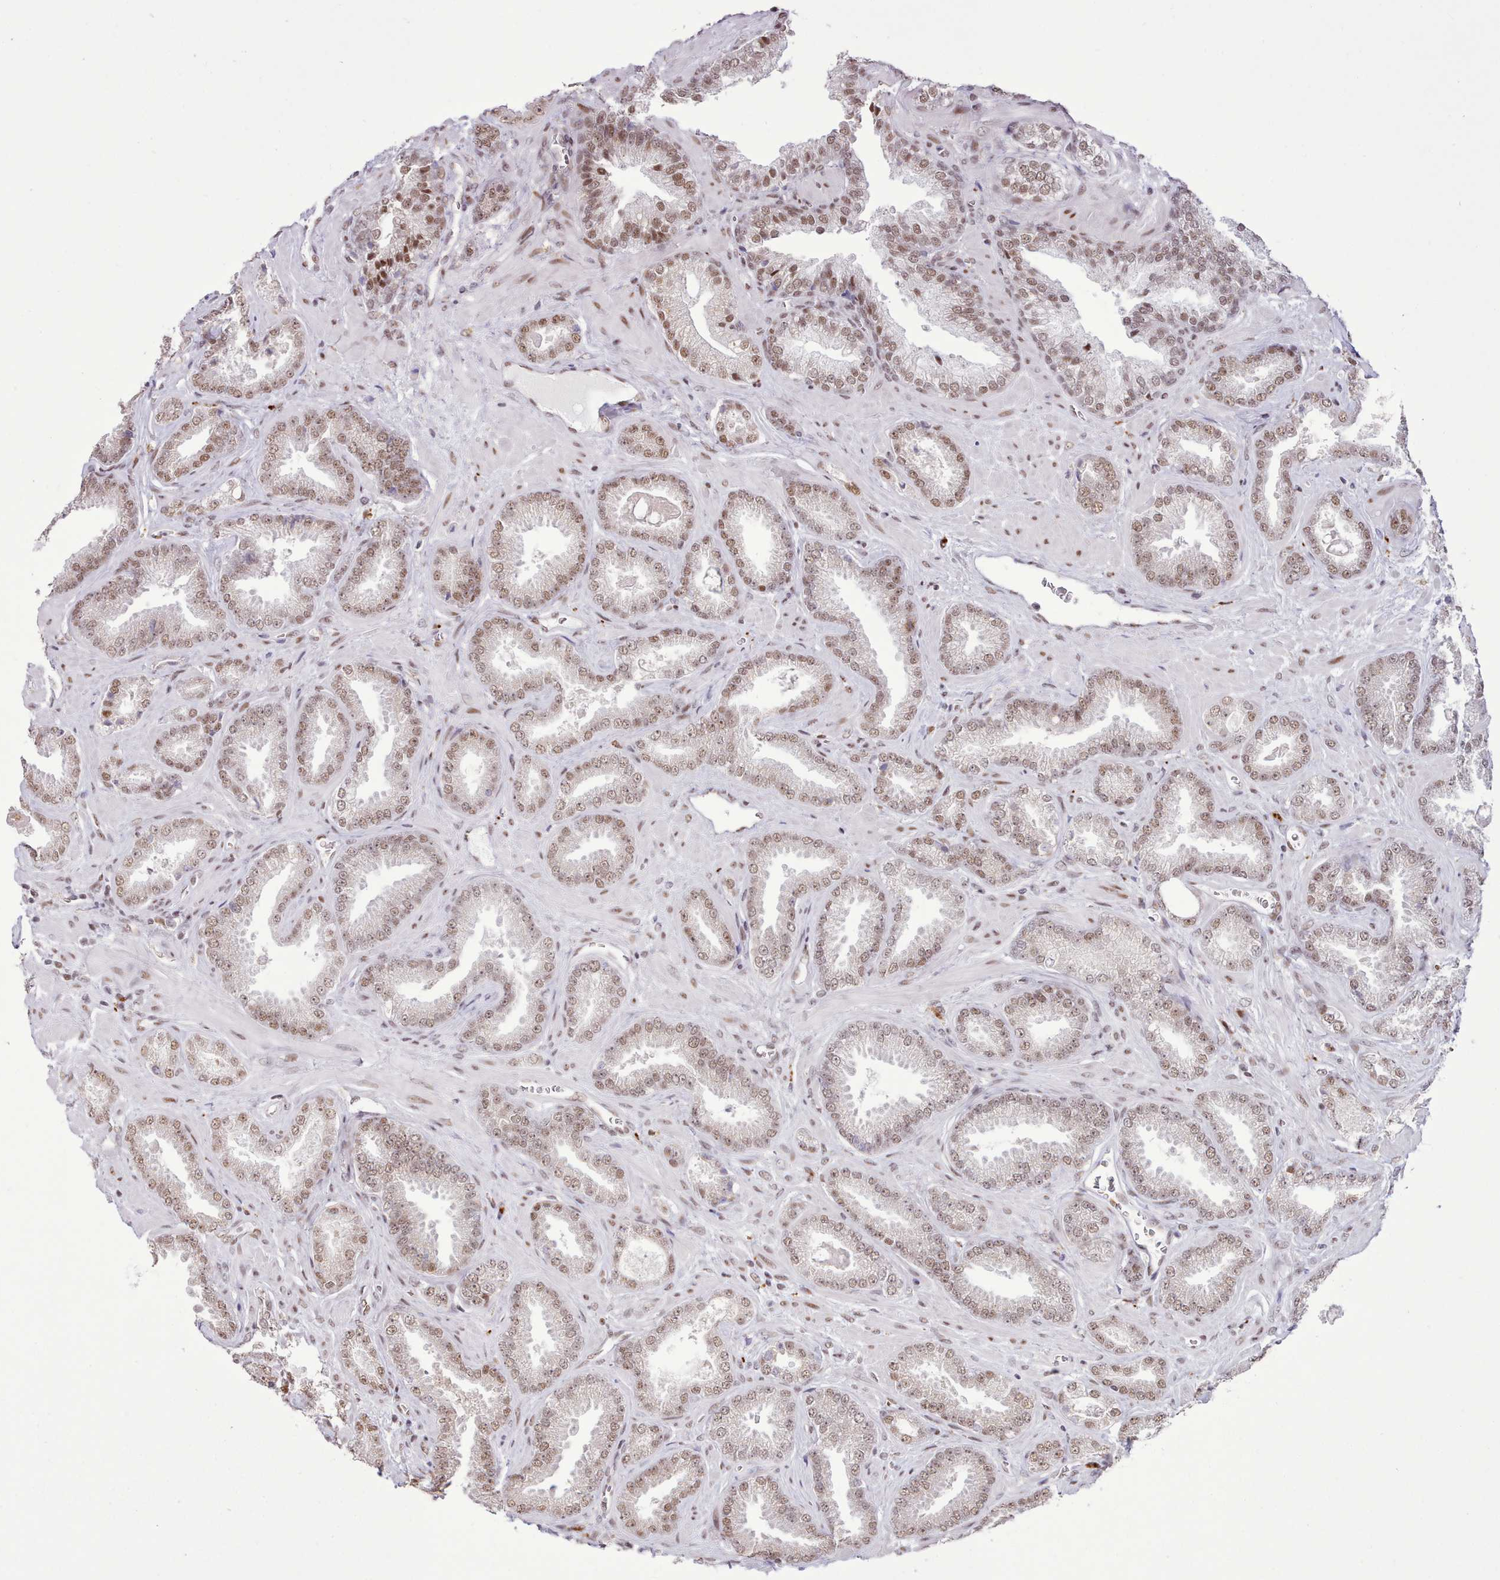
{"staining": {"intensity": "moderate", "quantity": ">75%", "location": "nuclear"}, "tissue": "prostate cancer", "cell_type": "Tumor cells", "image_type": "cancer", "snomed": [{"axis": "morphology", "description": "Adenocarcinoma, Low grade"}, {"axis": "topography", "description": "Prostate"}], "caption": "A photomicrograph showing moderate nuclear positivity in approximately >75% of tumor cells in prostate low-grade adenocarcinoma, as visualized by brown immunohistochemical staining.", "gene": "TAF15", "patient": {"sex": "male", "age": 62}}